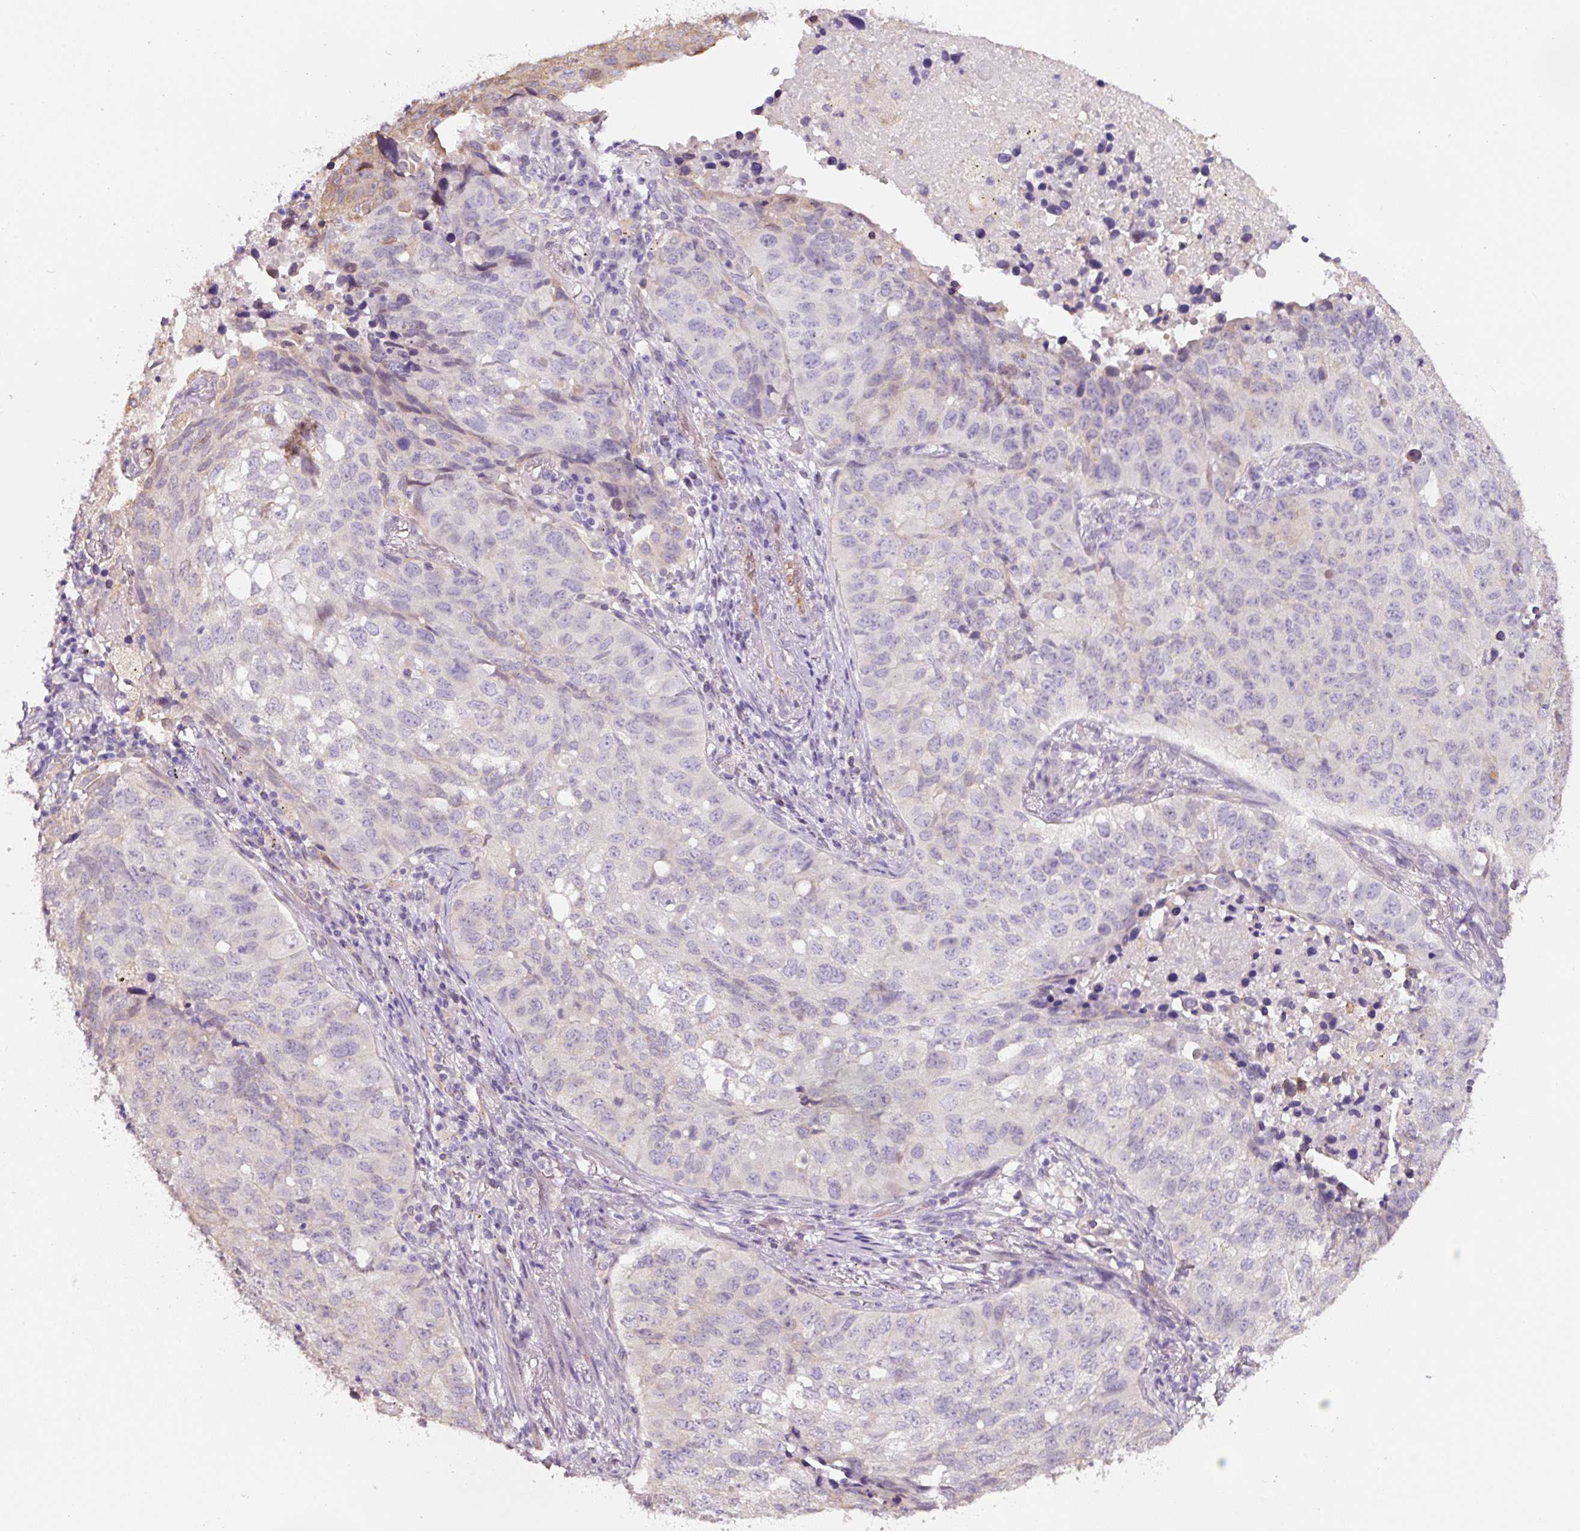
{"staining": {"intensity": "moderate", "quantity": "<25%", "location": "cytoplasmic/membranous"}, "tissue": "lung cancer", "cell_type": "Tumor cells", "image_type": "cancer", "snomed": [{"axis": "morphology", "description": "Squamous cell carcinoma, NOS"}, {"axis": "topography", "description": "Lung"}], "caption": "Immunohistochemistry of lung squamous cell carcinoma demonstrates low levels of moderate cytoplasmic/membranous expression in approximately <25% of tumor cells. (Stains: DAB (3,3'-diaminobenzidine) in brown, nuclei in blue, Microscopy: brightfield microscopy at high magnification).", "gene": "ASRGL1", "patient": {"sex": "male", "age": 60}}